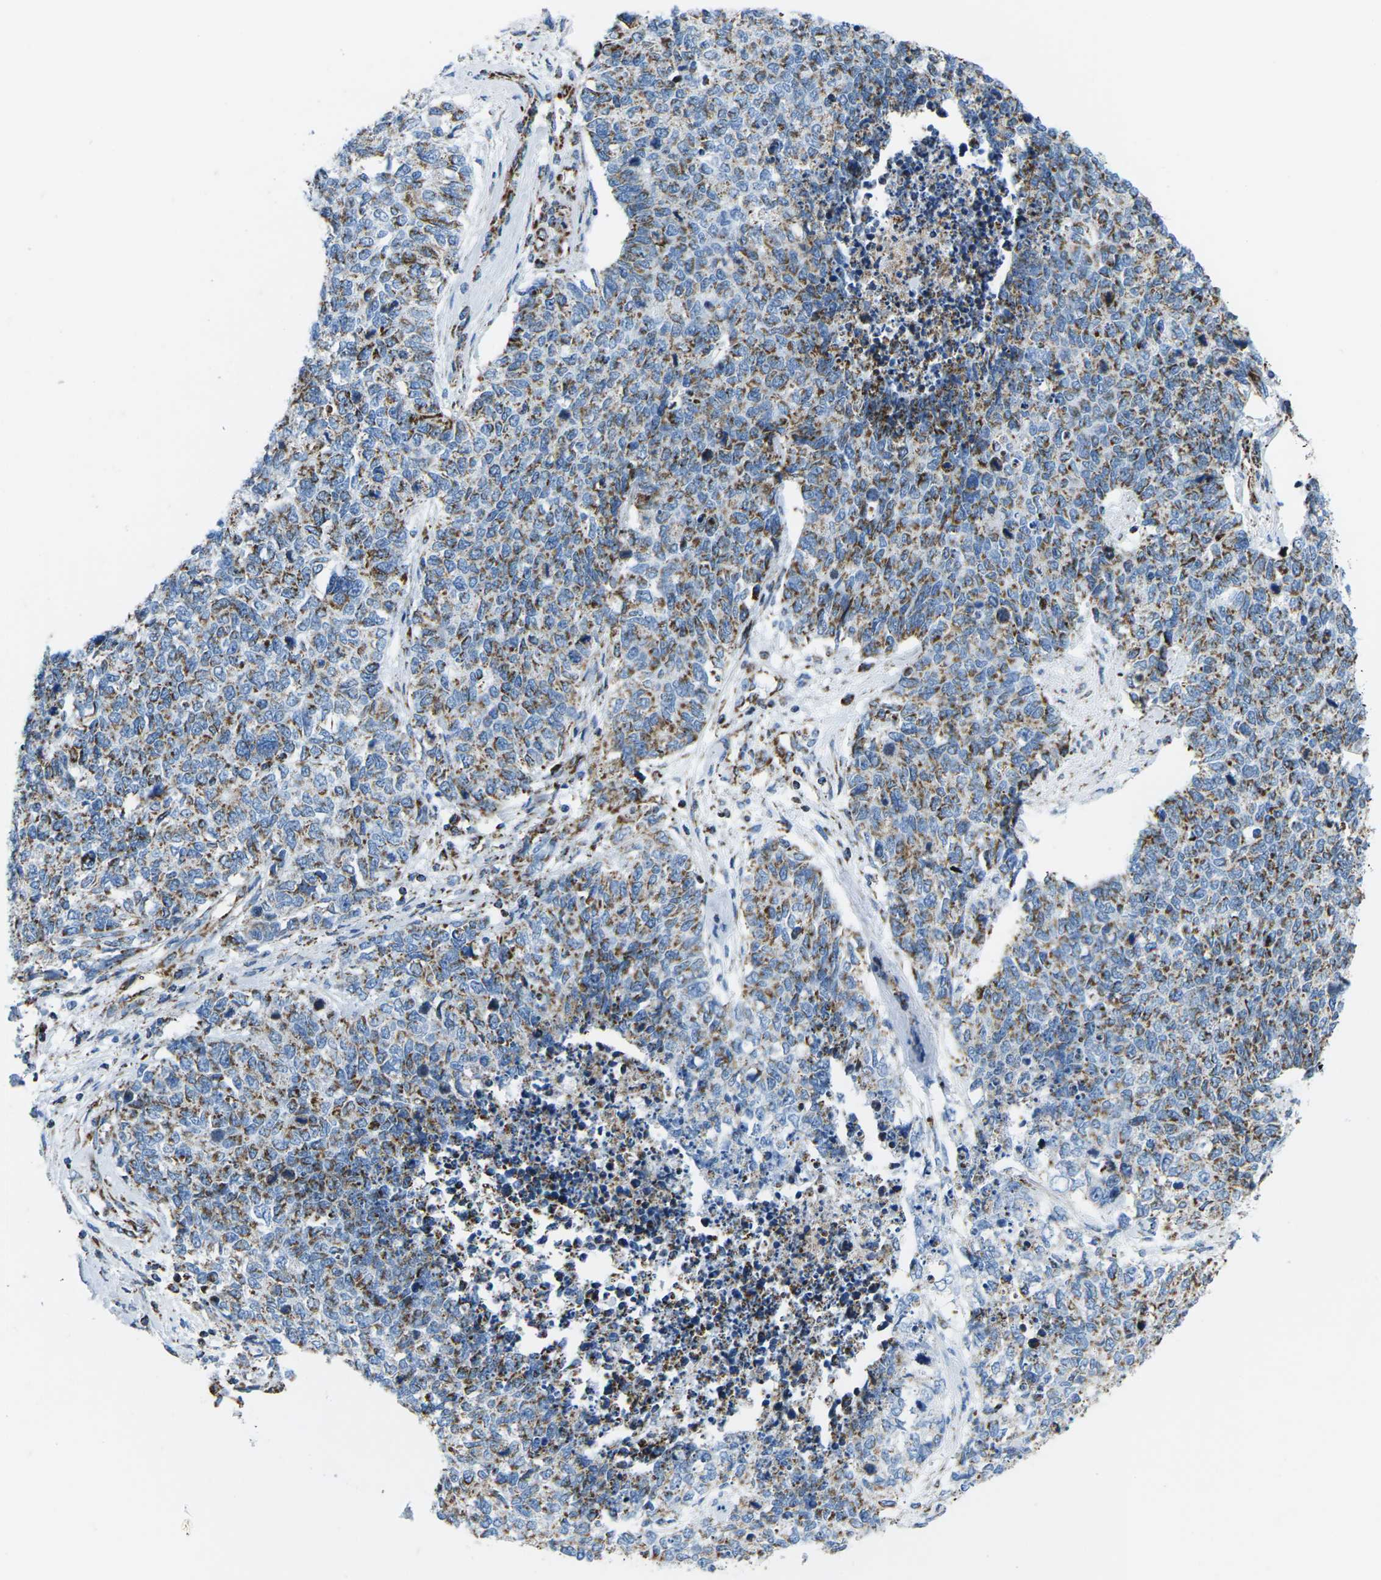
{"staining": {"intensity": "strong", "quantity": "25%-75%", "location": "cytoplasmic/membranous"}, "tissue": "cervical cancer", "cell_type": "Tumor cells", "image_type": "cancer", "snomed": [{"axis": "morphology", "description": "Squamous cell carcinoma, NOS"}, {"axis": "topography", "description": "Cervix"}], "caption": "Cervical cancer was stained to show a protein in brown. There is high levels of strong cytoplasmic/membranous positivity in about 25%-75% of tumor cells.", "gene": "COX6C", "patient": {"sex": "female", "age": 63}}